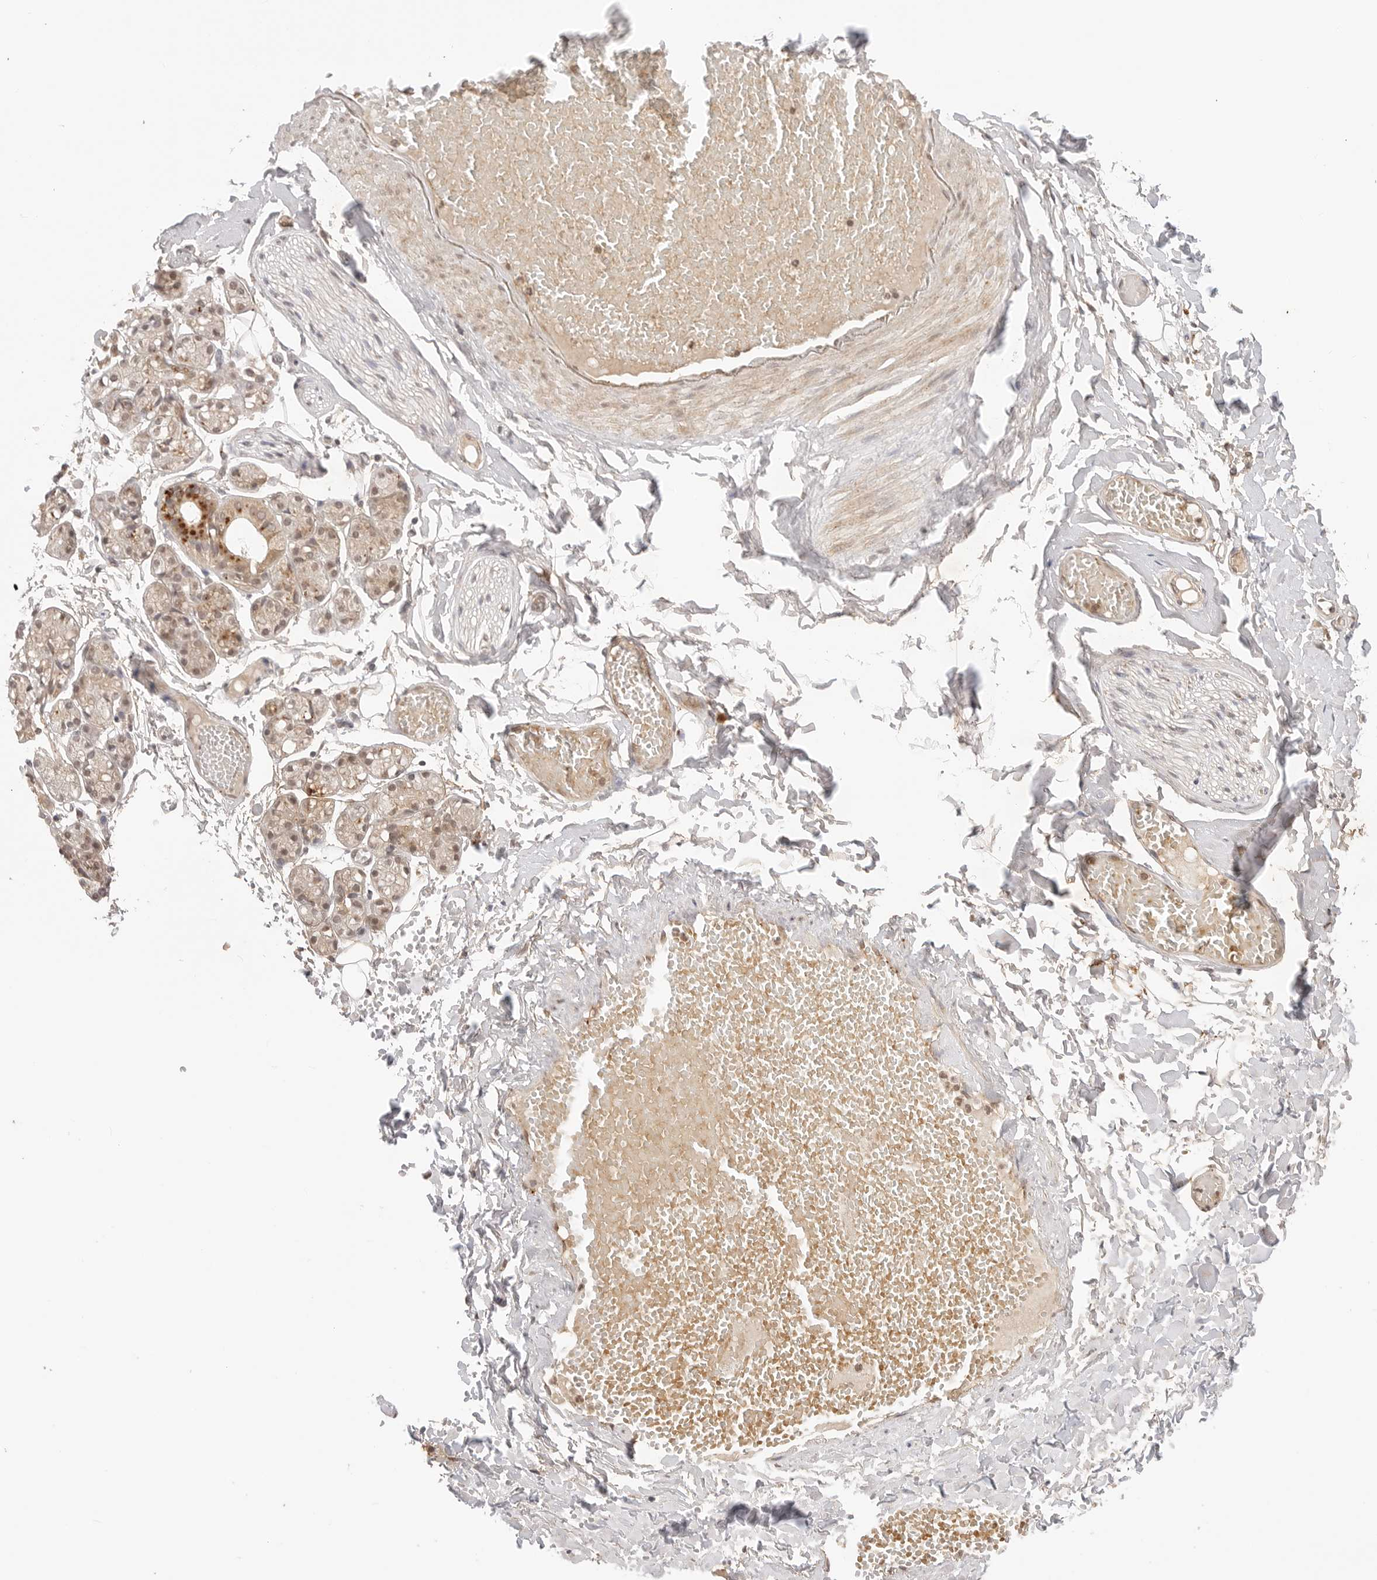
{"staining": {"intensity": "moderate", "quantity": "<25%", "location": "cytoplasmic/membranous,nuclear"}, "tissue": "salivary gland", "cell_type": "Glandular cells", "image_type": "normal", "snomed": [{"axis": "morphology", "description": "Normal tissue, NOS"}, {"axis": "topography", "description": "Salivary gland"}], "caption": "Immunohistochemical staining of unremarkable salivary gland exhibits <25% levels of moderate cytoplasmic/membranous,nuclear protein positivity in about <25% of glandular cells. The staining was performed using DAB (3,3'-diaminobenzidine) to visualize the protein expression in brown, while the nuclei were stained in blue with hematoxylin (Magnification: 20x).", "gene": "GPR34", "patient": {"sex": "male", "age": 63}}